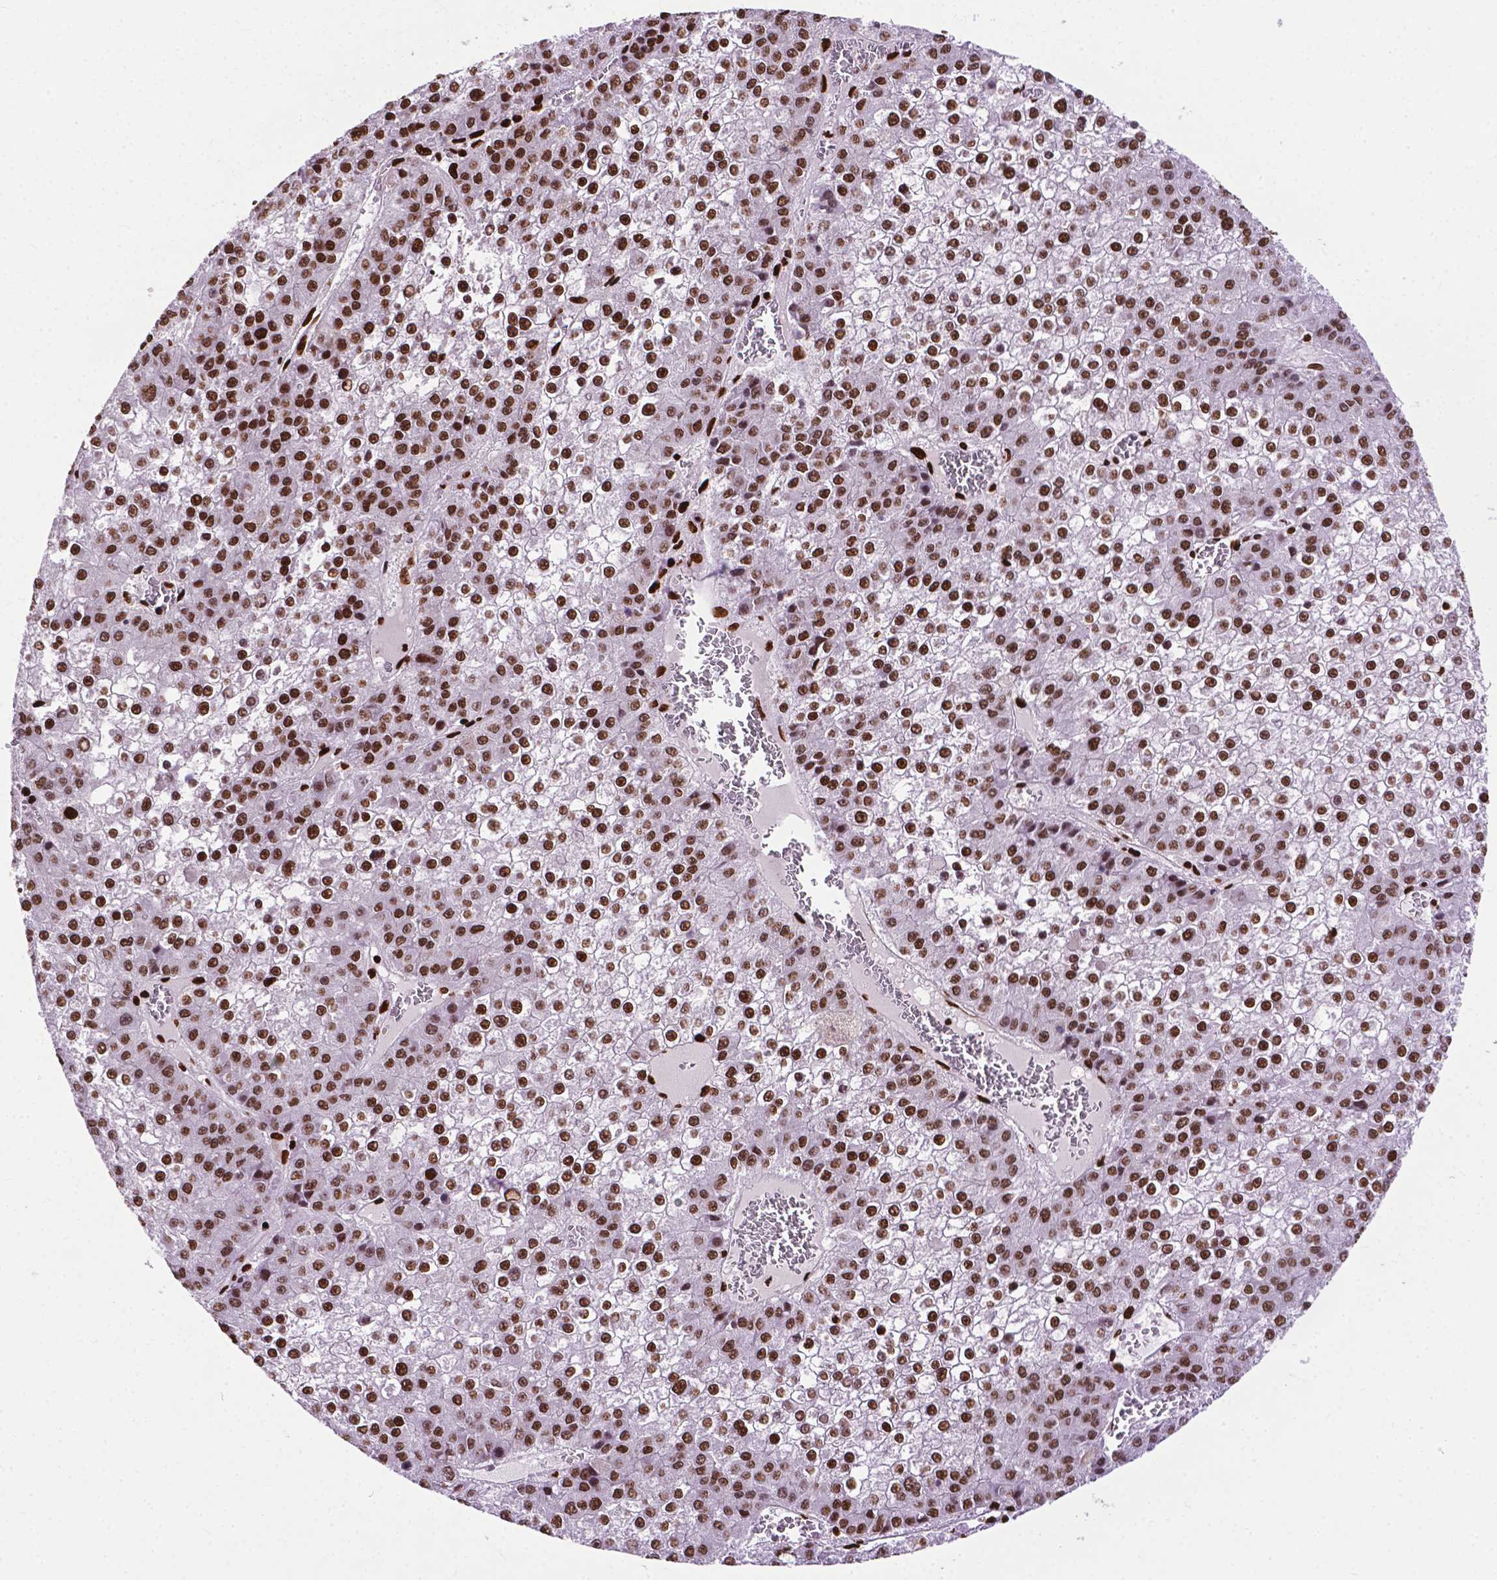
{"staining": {"intensity": "moderate", "quantity": ">75%", "location": "nuclear"}, "tissue": "liver cancer", "cell_type": "Tumor cells", "image_type": "cancer", "snomed": [{"axis": "morphology", "description": "Carcinoma, Hepatocellular, NOS"}, {"axis": "topography", "description": "Liver"}], "caption": "Liver cancer stained for a protein exhibits moderate nuclear positivity in tumor cells. The staining was performed using DAB to visualize the protein expression in brown, while the nuclei were stained in blue with hematoxylin (Magnification: 20x).", "gene": "SMIM5", "patient": {"sex": "female", "age": 73}}